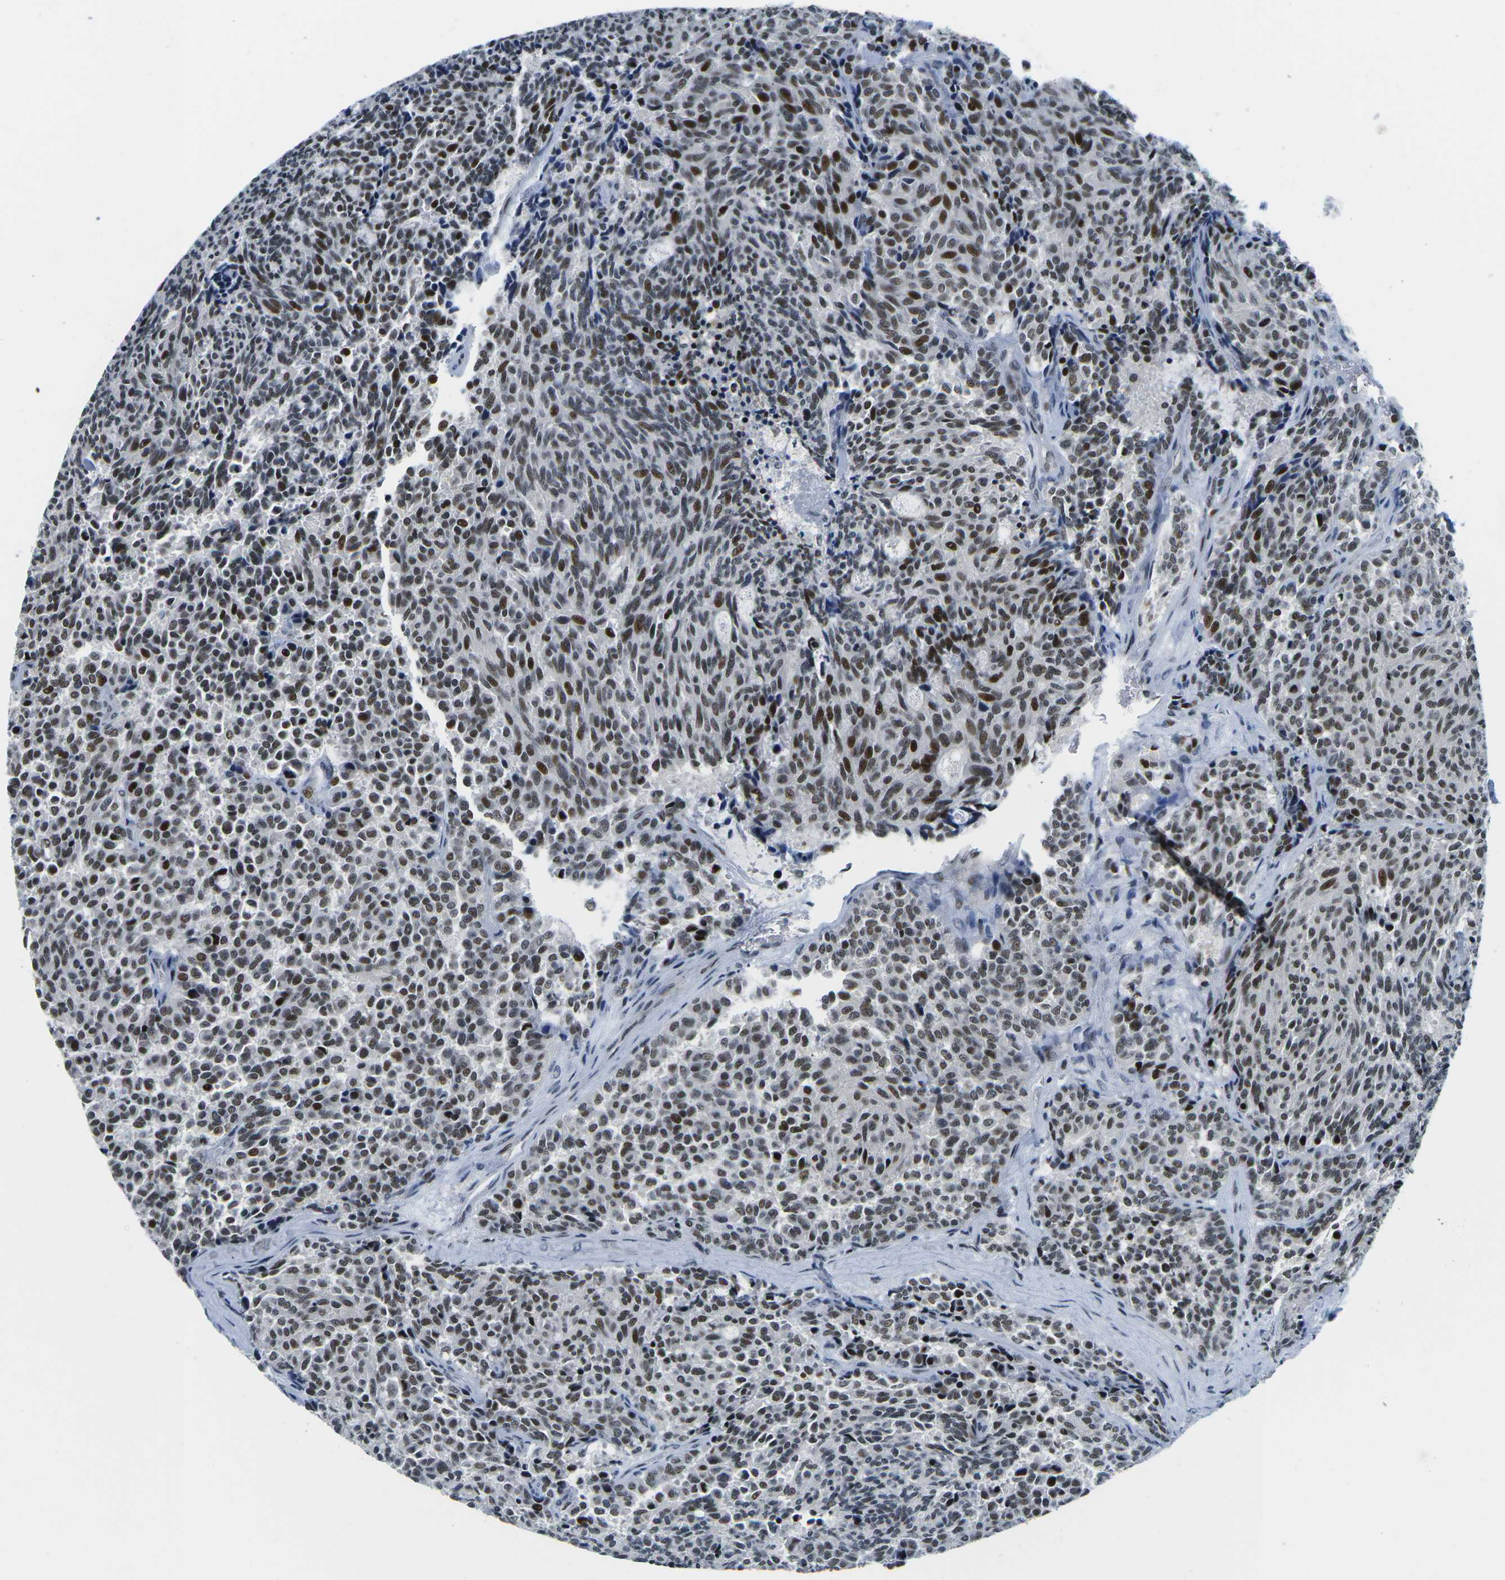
{"staining": {"intensity": "strong", "quantity": ">75%", "location": "nuclear"}, "tissue": "carcinoid", "cell_type": "Tumor cells", "image_type": "cancer", "snomed": [{"axis": "morphology", "description": "Carcinoid, malignant, NOS"}, {"axis": "topography", "description": "Pancreas"}], "caption": "Strong nuclear protein staining is seen in approximately >75% of tumor cells in carcinoid.", "gene": "PRPF8", "patient": {"sex": "female", "age": 54}}